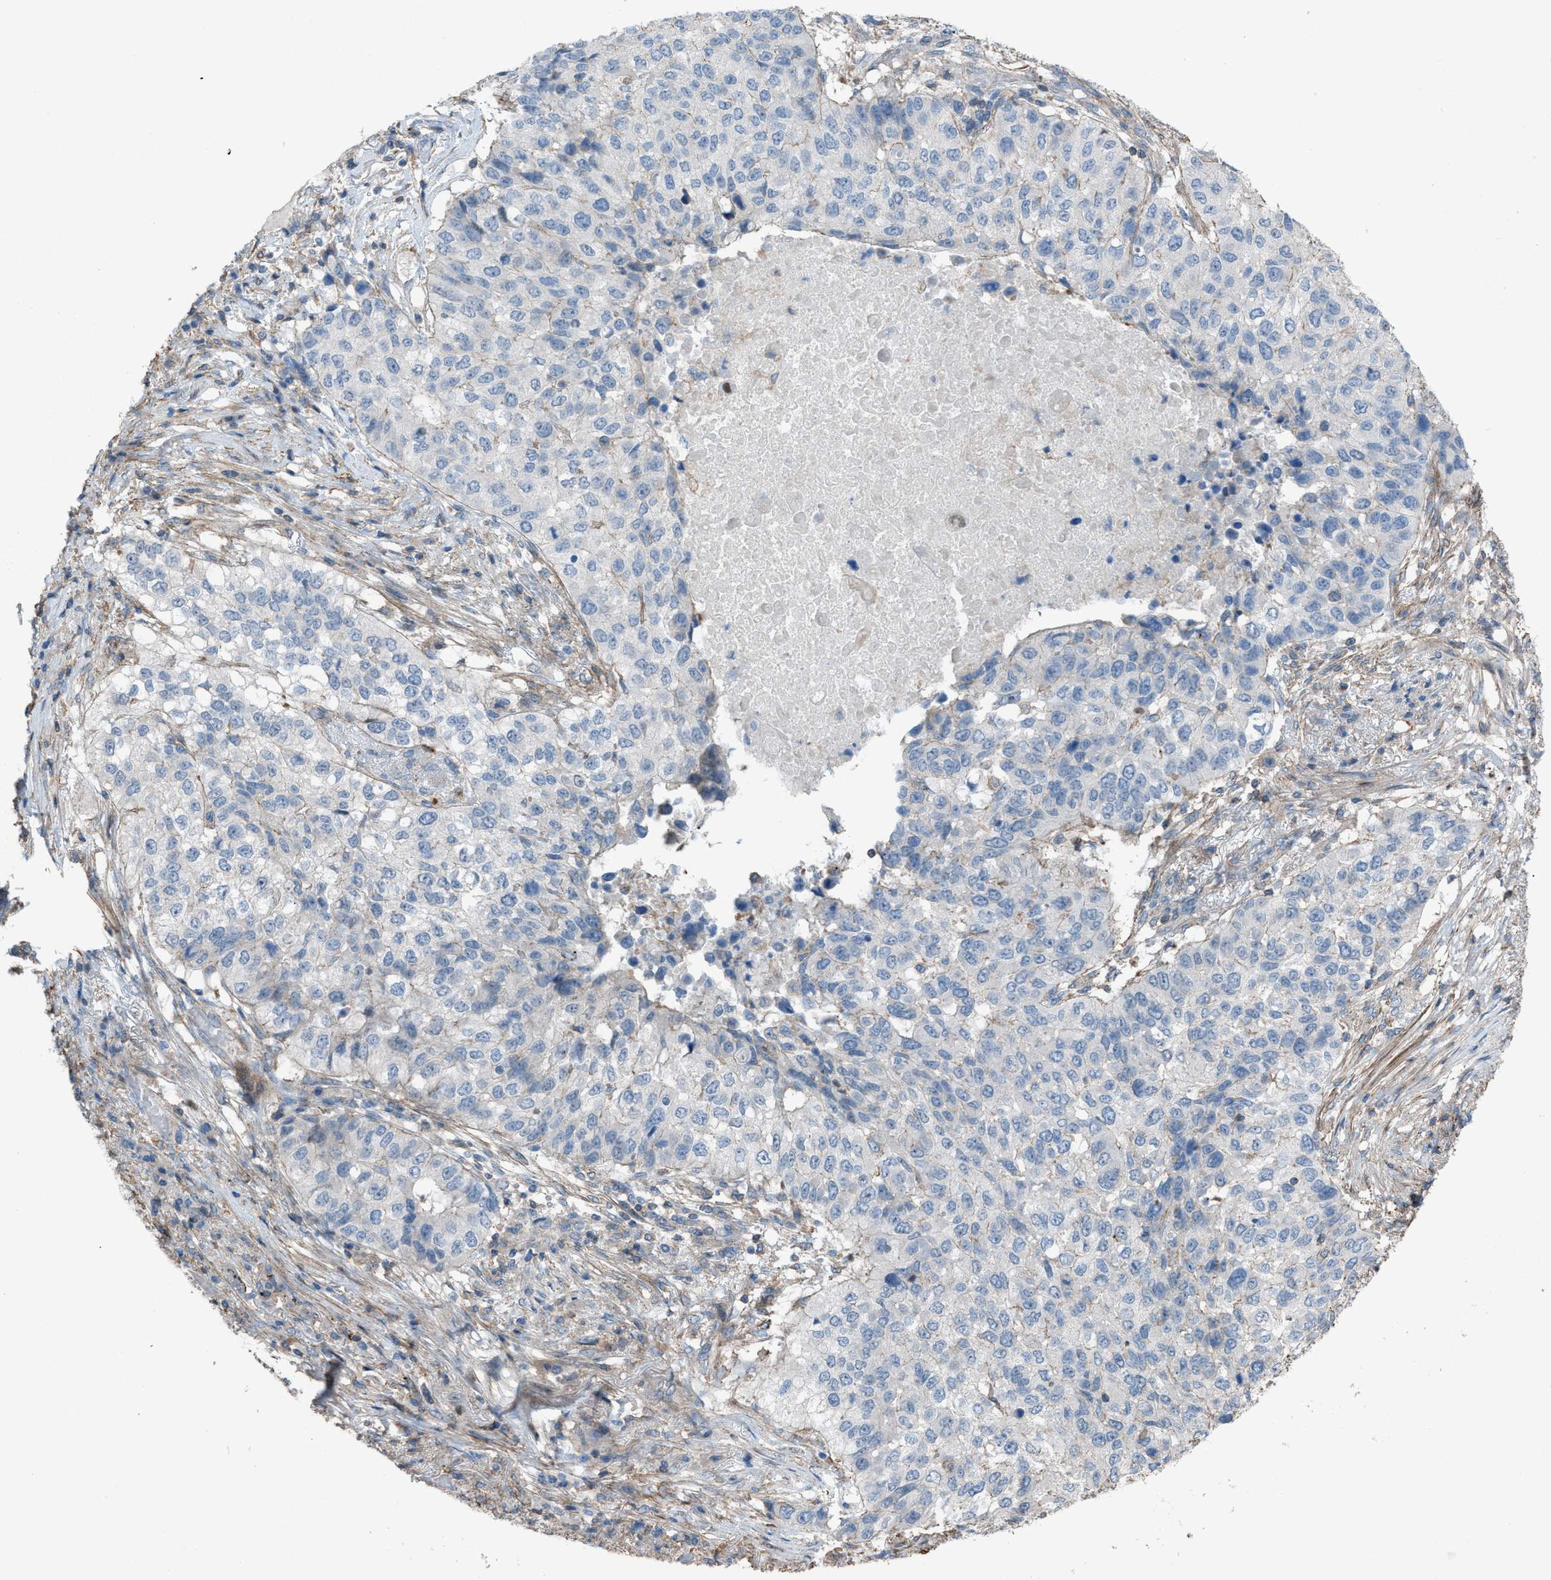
{"staining": {"intensity": "negative", "quantity": "none", "location": "none"}, "tissue": "lung cancer", "cell_type": "Tumor cells", "image_type": "cancer", "snomed": [{"axis": "morphology", "description": "Squamous cell carcinoma, NOS"}, {"axis": "topography", "description": "Lung"}], "caption": "A photomicrograph of human lung squamous cell carcinoma is negative for staining in tumor cells.", "gene": "NCK2", "patient": {"sex": "male", "age": 57}}